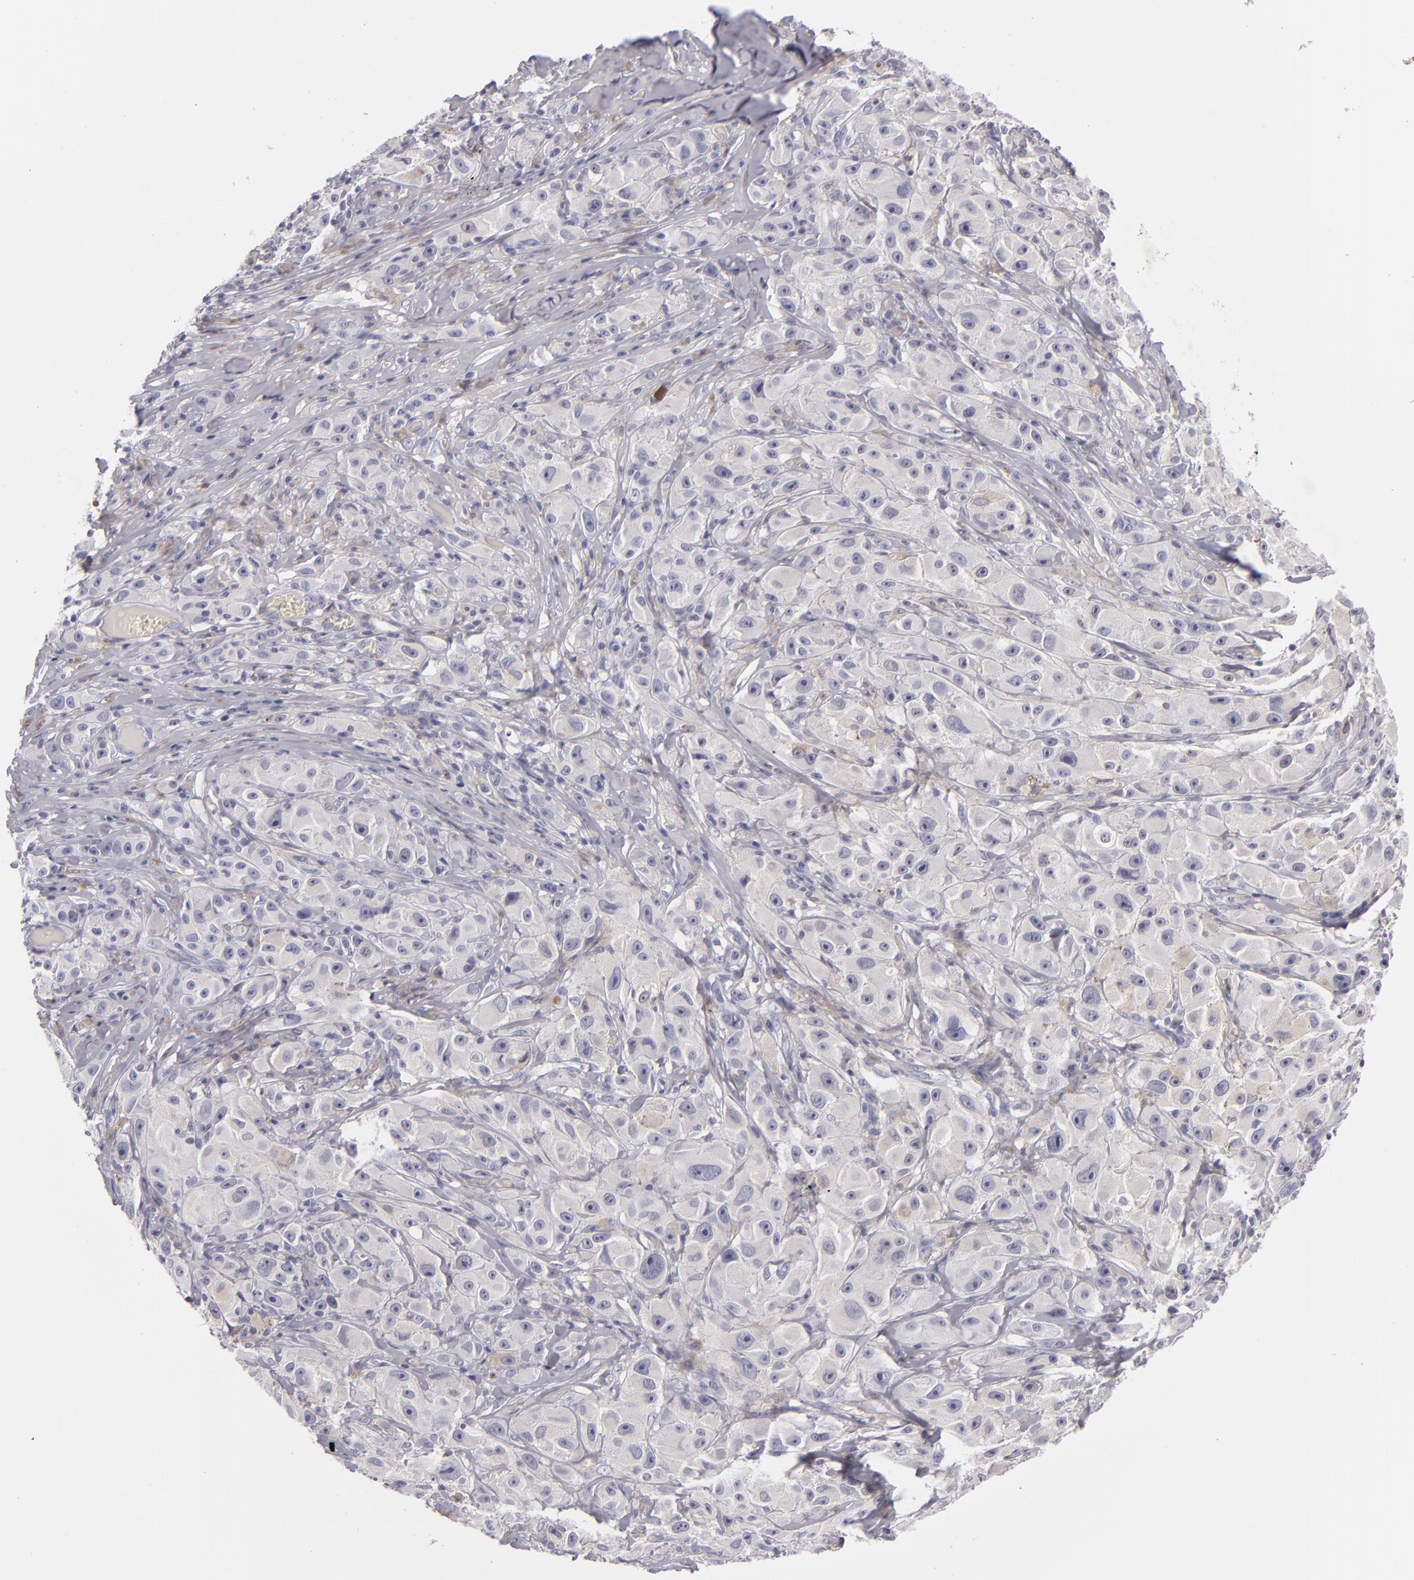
{"staining": {"intensity": "weak", "quantity": "<25%", "location": "cytoplasmic/membranous"}, "tissue": "melanoma", "cell_type": "Tumor cells", "image_type": "cancer", "snomed": [{"axis": "morphology", "description": "Malignant melanoma, NOS"}, {"axis": "topography", "description": "Skin"}], "caption": "Tumor cells are negative for protein expression in human malignant melanoma.", "gene": "TNNC1", "patient": {"sex": "male", "age": 56}}